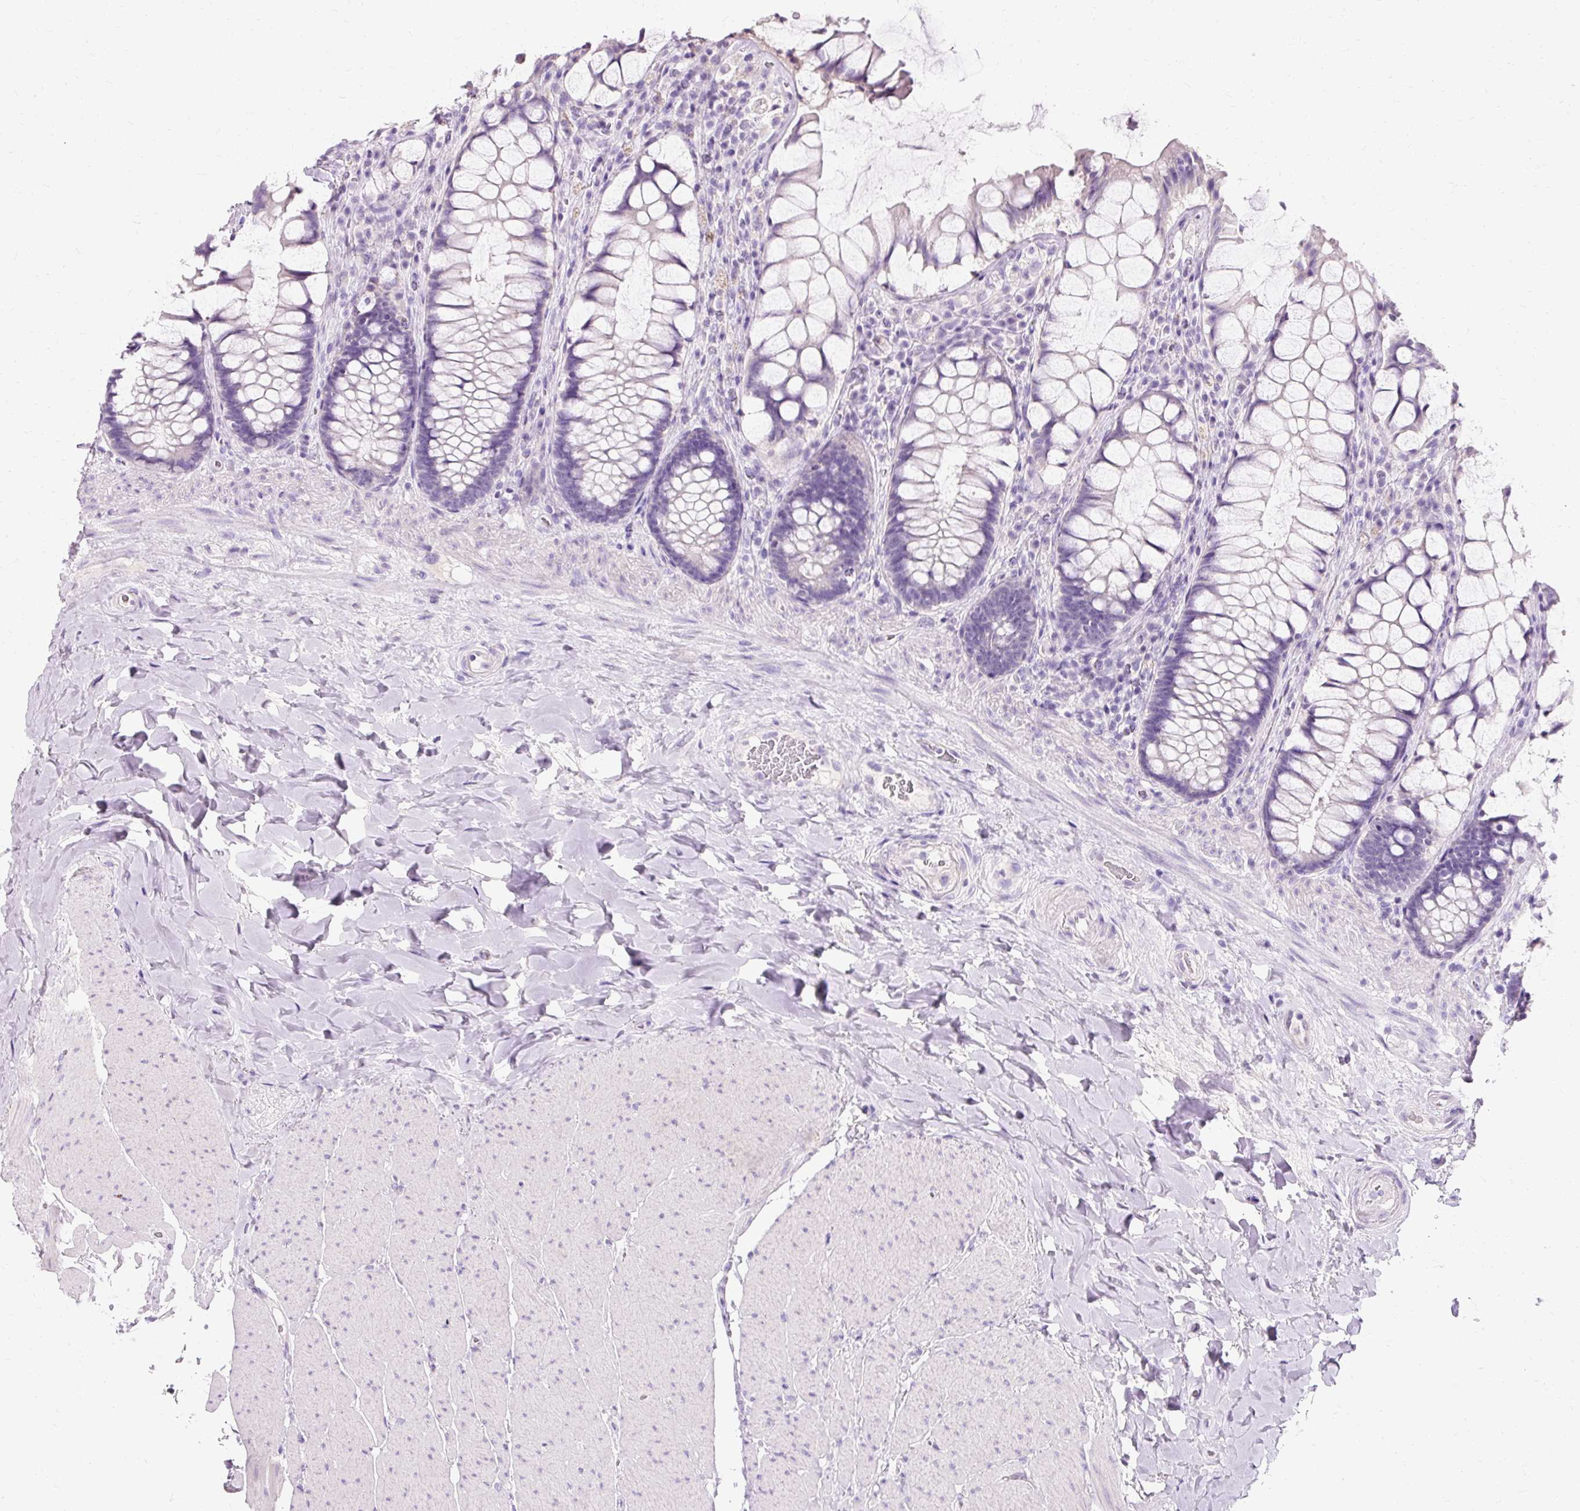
{"staining": {"intensity": "negative", "quantity": "none", "location": "none"}, "tissue": "rectum", "cell_type": "Glandular cells", "image_type": "normal", "snomed": [{"axis": "morphology", "description": "Normal tissue, NOS"}, {"axis": "topography", "description": "Rectum"}], "caption": "Immunohistochemistry (IHC) histopathology image of unremarkable rectum stained for a protein (brown), which reveals no expression in glandular cells. (Stains: DAB immunohistochemistry (IHC) with hematoxylin counter stain, Microscopy: brightfield microscopy at high magnification).", "gene": "CLDN25", "patient": {"sex": "female", "age": 58}}